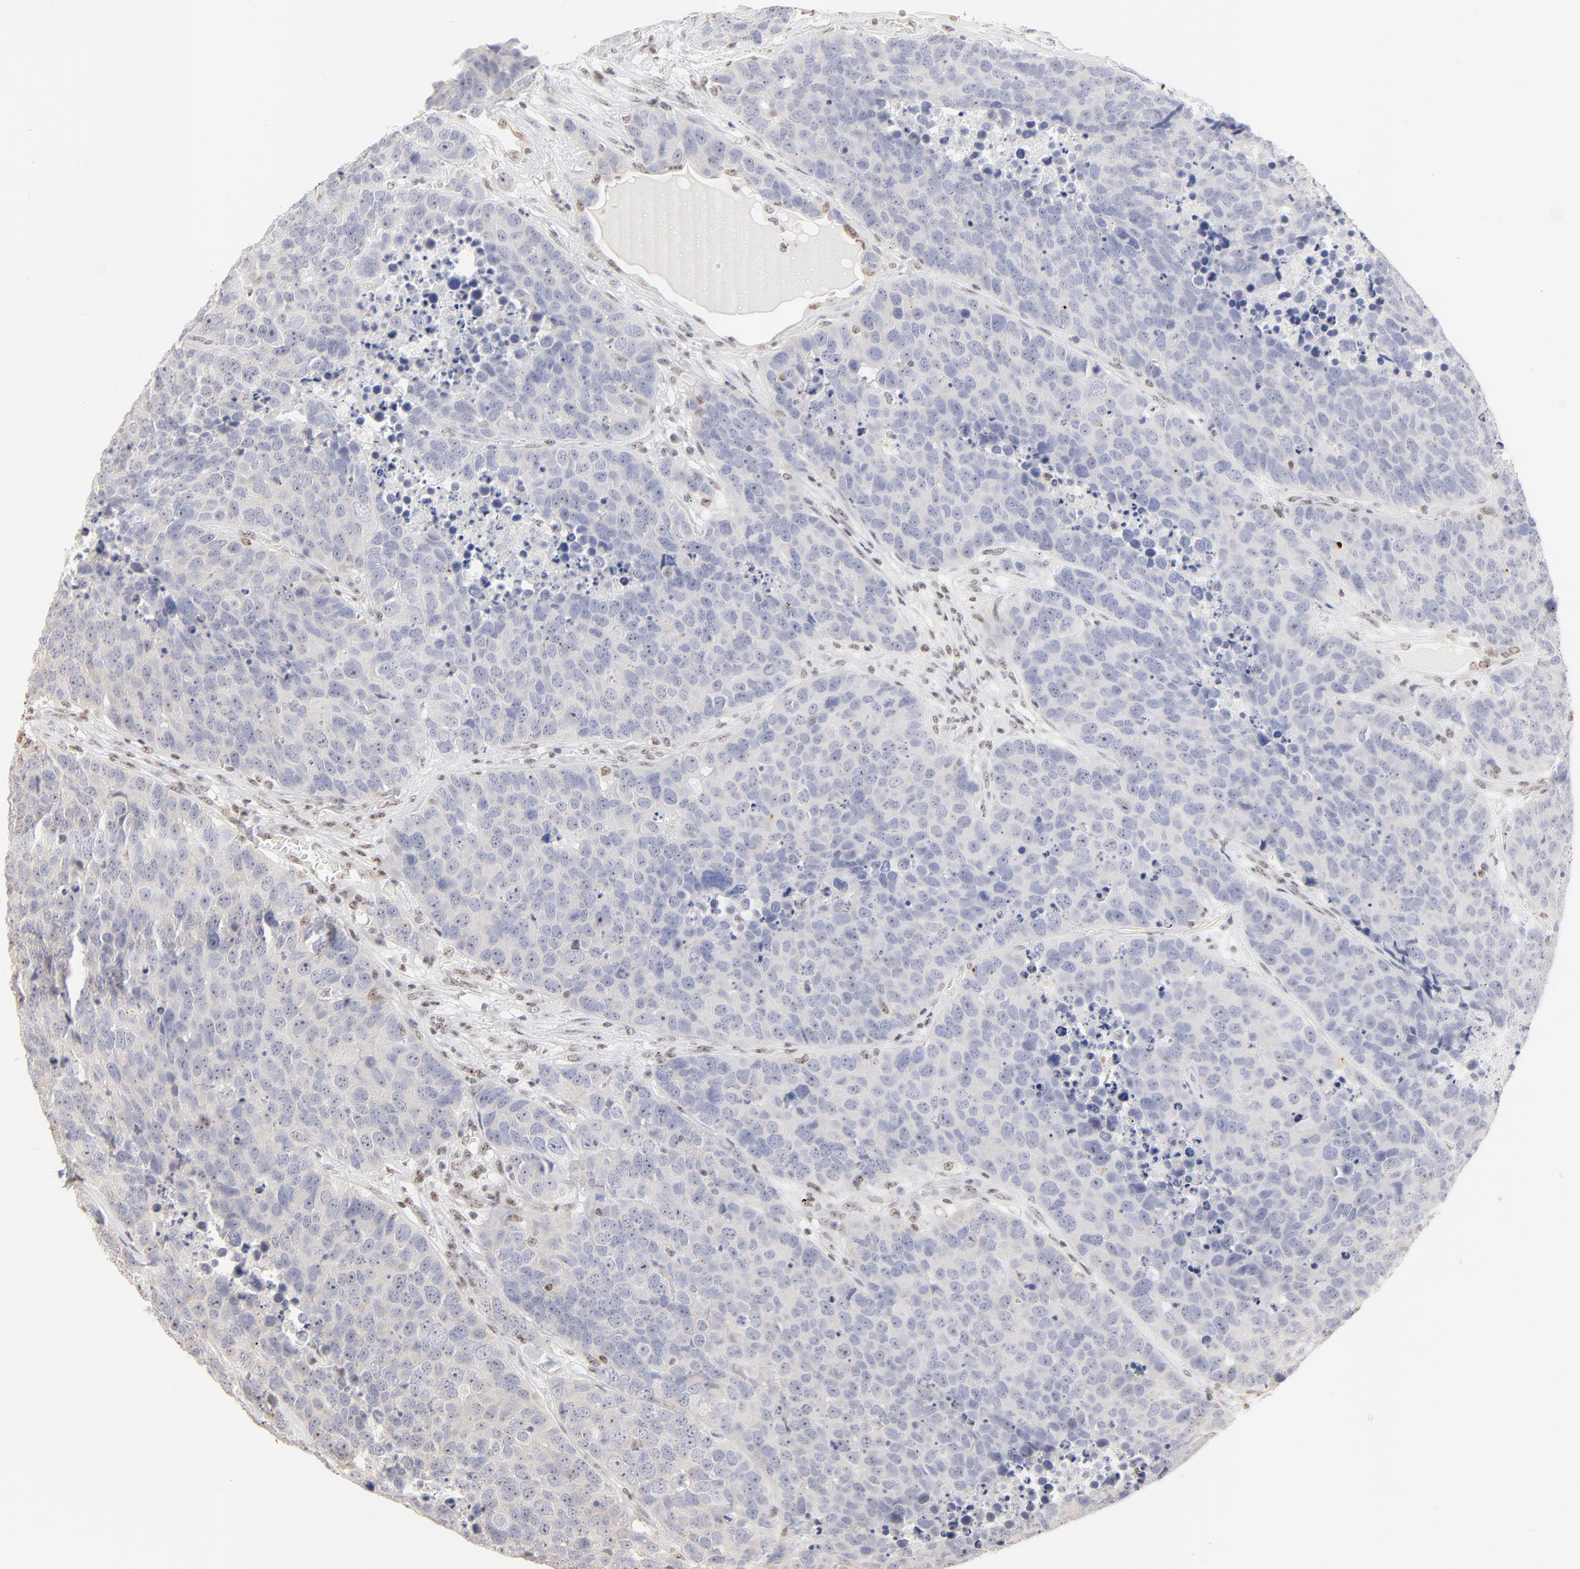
{"staining": {"intensity": "negative", "quantity": "none", "location": "none"}, "tissue": "carcinoid", "cell_type": "Tumor cells", "image_type": "cancer", "snomed": [{"axis": "morphology", "description": "Carcinoid, malignant, NOS"}, {"axis": "topography", "description": "Lung"}], "caption": "Immunohistochemistry (IHC) photomicrograph of human malignant carcinoid stained for a protein (brown), which displays no staining in tumor cells.", "gene": "NFIL3", "patient": {"sex": "male", "age": 60}}